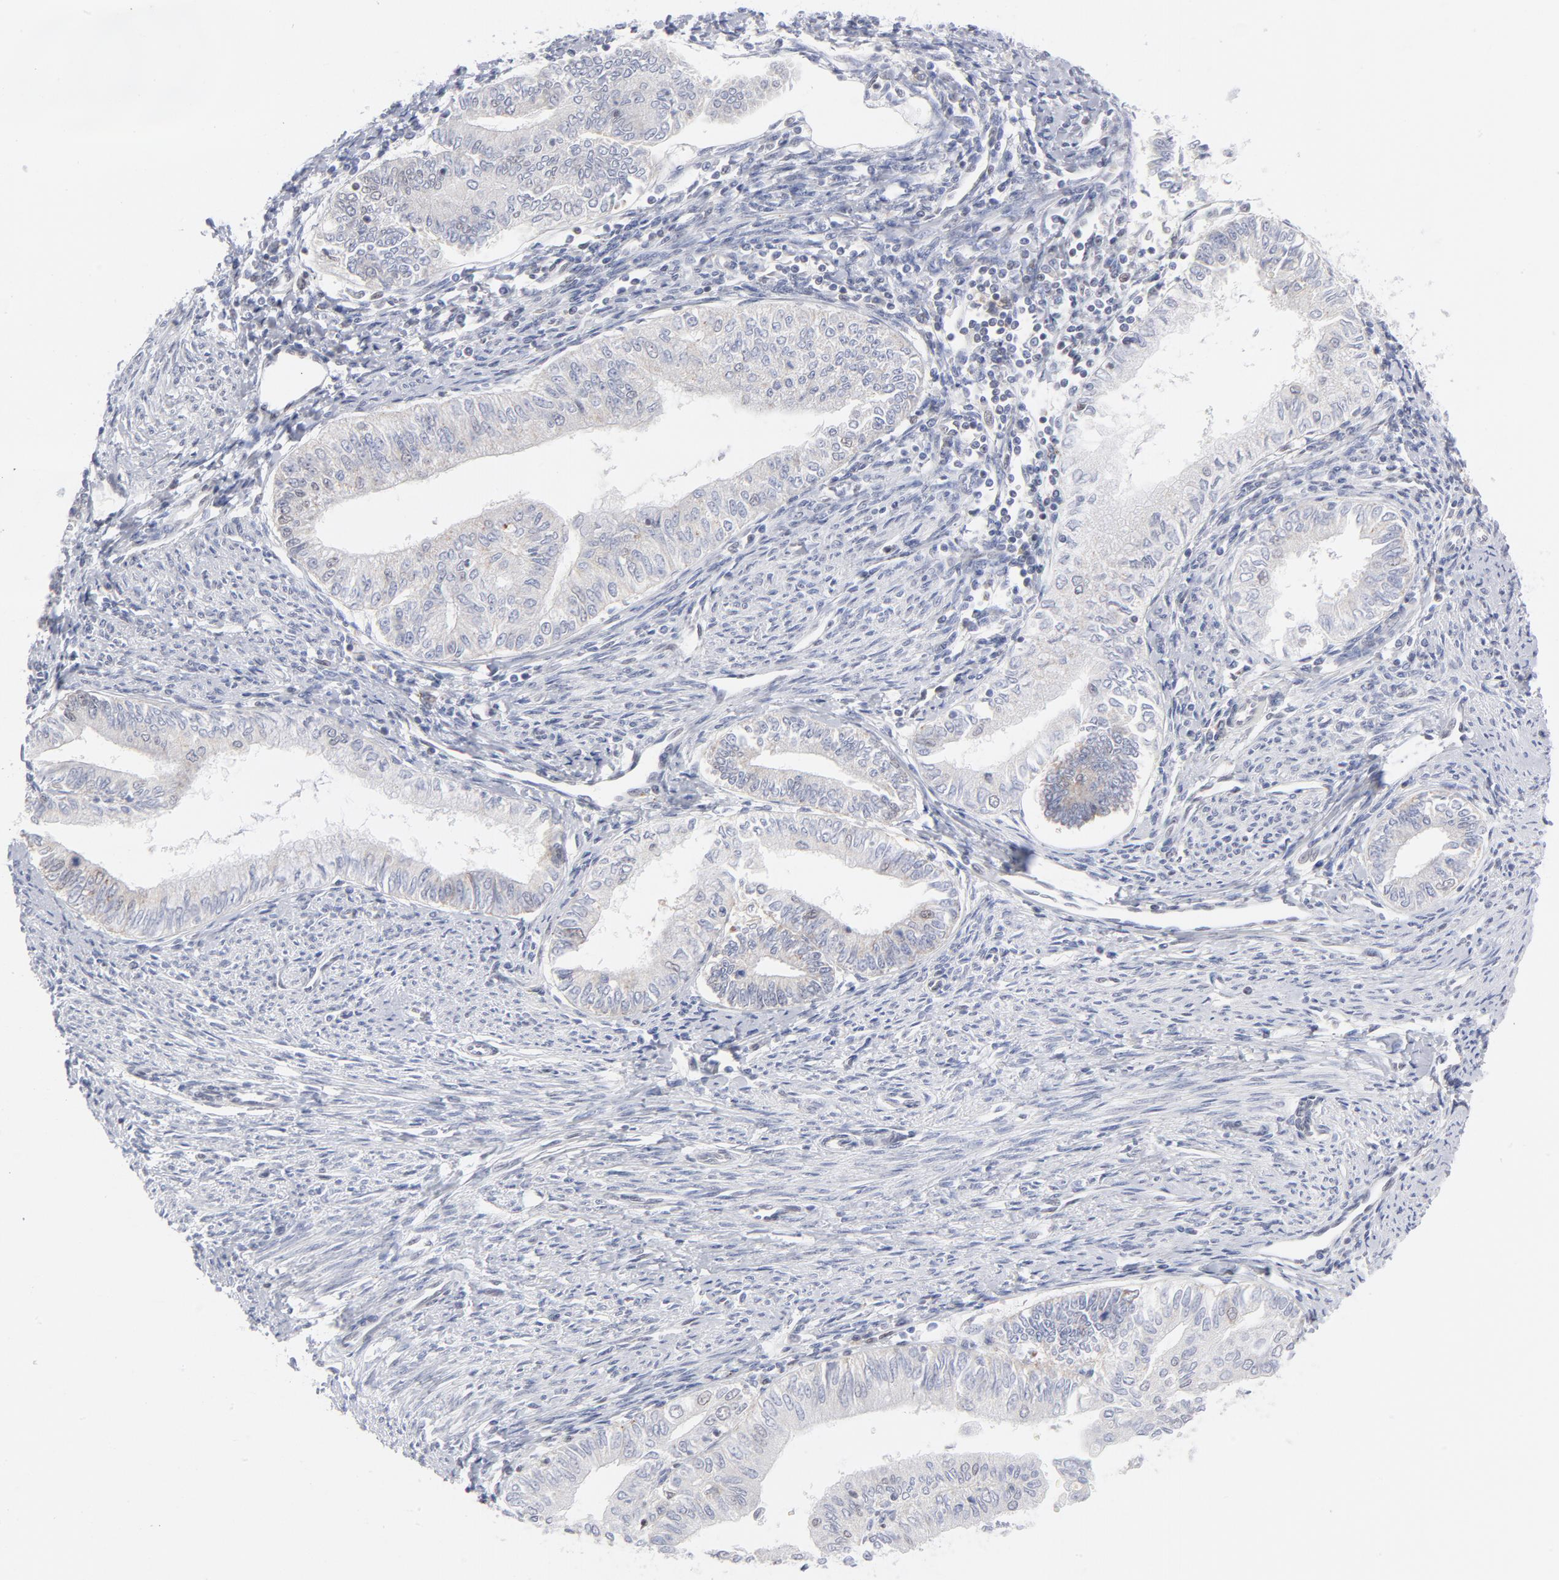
{"staining": {"intensity": "weak", "quantity": "25%-75%", "location": "cytoplasmic/membranous,nuclear"}, "tissue": "endometrial cancer", "cell_type": "Tumor cells", "image_type": "cancer", "snomed": [{"axis": "morphology", "description": "Adenocarcinoma, NOS"}, {"axis": "topography", "description": "Endometrium"}], "caption": "Protein staining by IHC shows weak cytoplasmic/membranous and nuclear expression in approximately 25%-75% of tumor cells in endometrial cancer. (Brightfield microscopy of DAB IHC at high magnification).", "gene": "BAP1", "patient": {"sex": "female", "age": 66}}